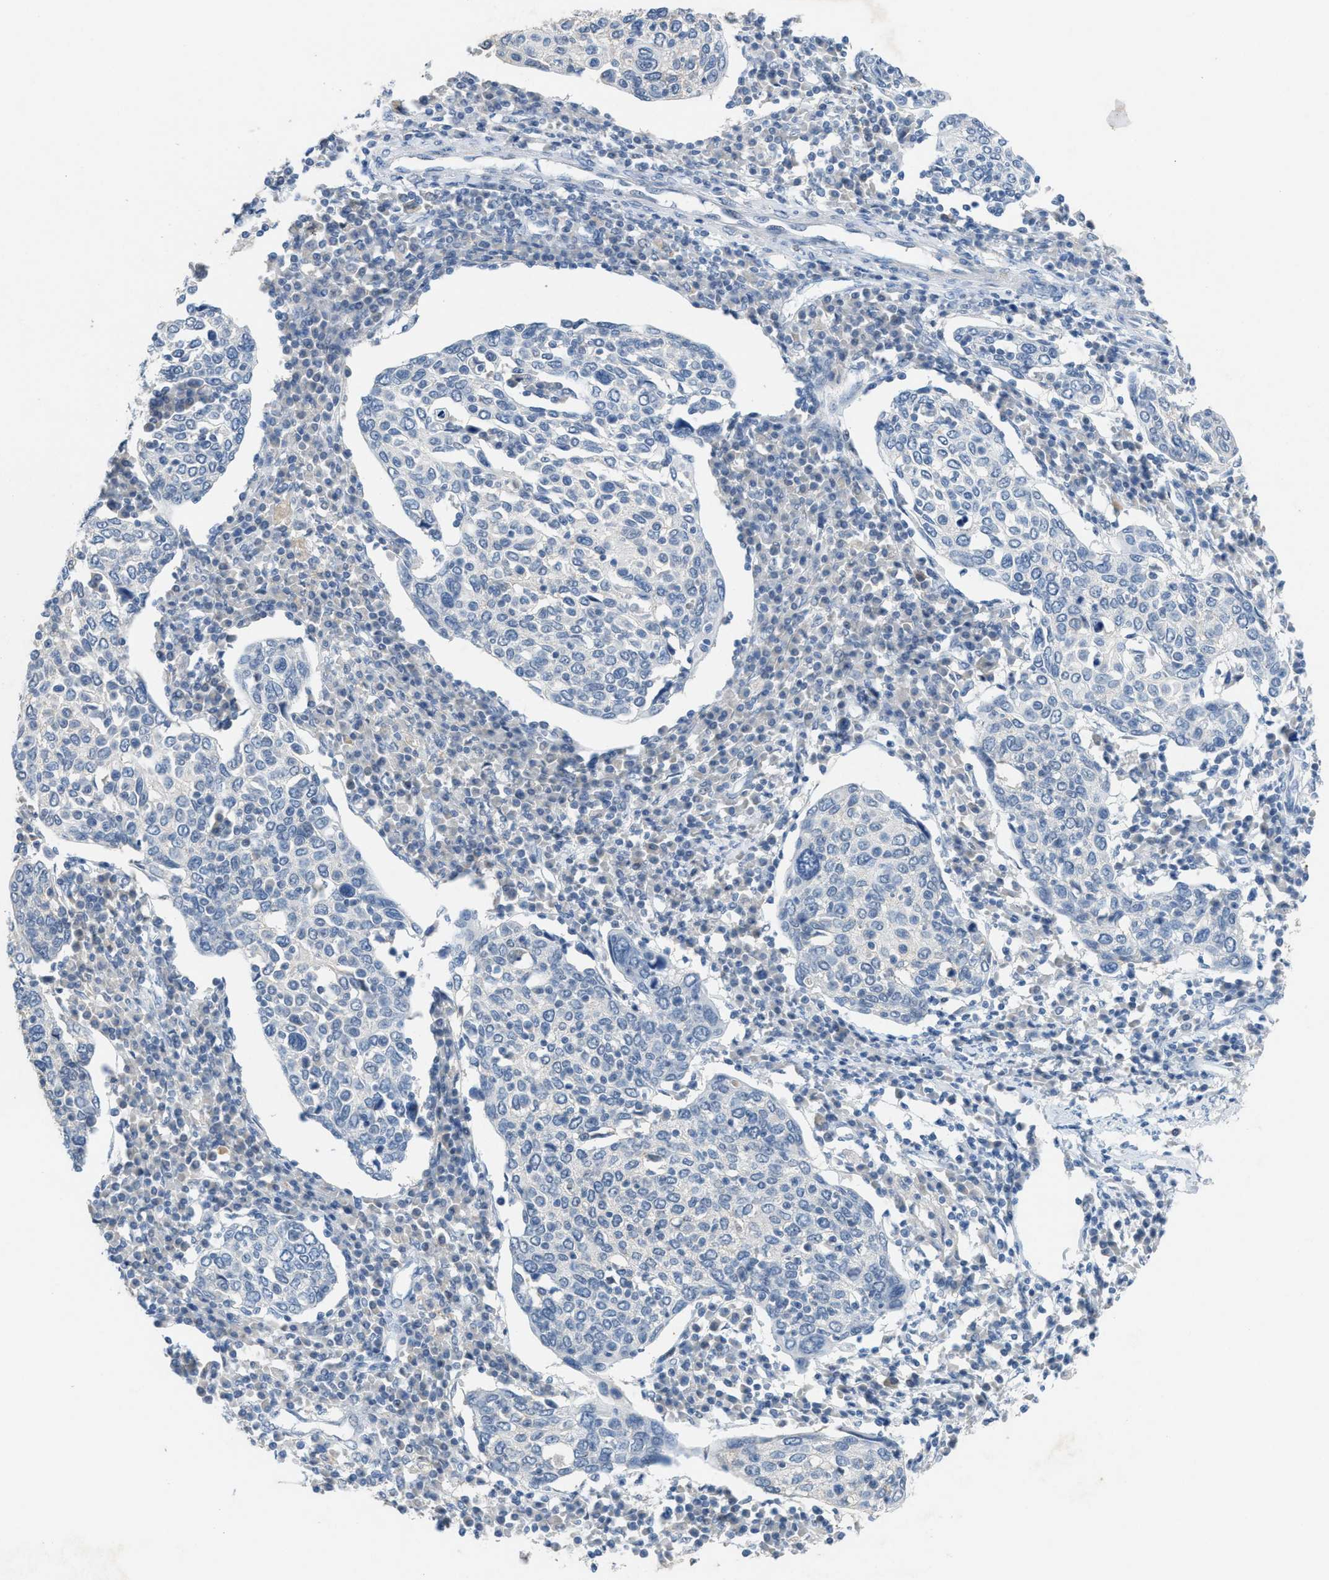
{"staining": {"intensity": "negative", "quantity": "none", "location": "none"}, "tissue": "cervical cancer", "cell_type": "Tumor cells", "image_type": "cancer", "snomed": [{"axis": "morphology", "description": "Squamous cell carcinoma, NOS"}, {"axis": "topography", "description": "Cervix"}], "caption": "Micrograph shows no protein expression in tumor cells of cervical cancer tissue.", "gene": "SLC5A5", "patient": {"sex": "female", "age": 40}}